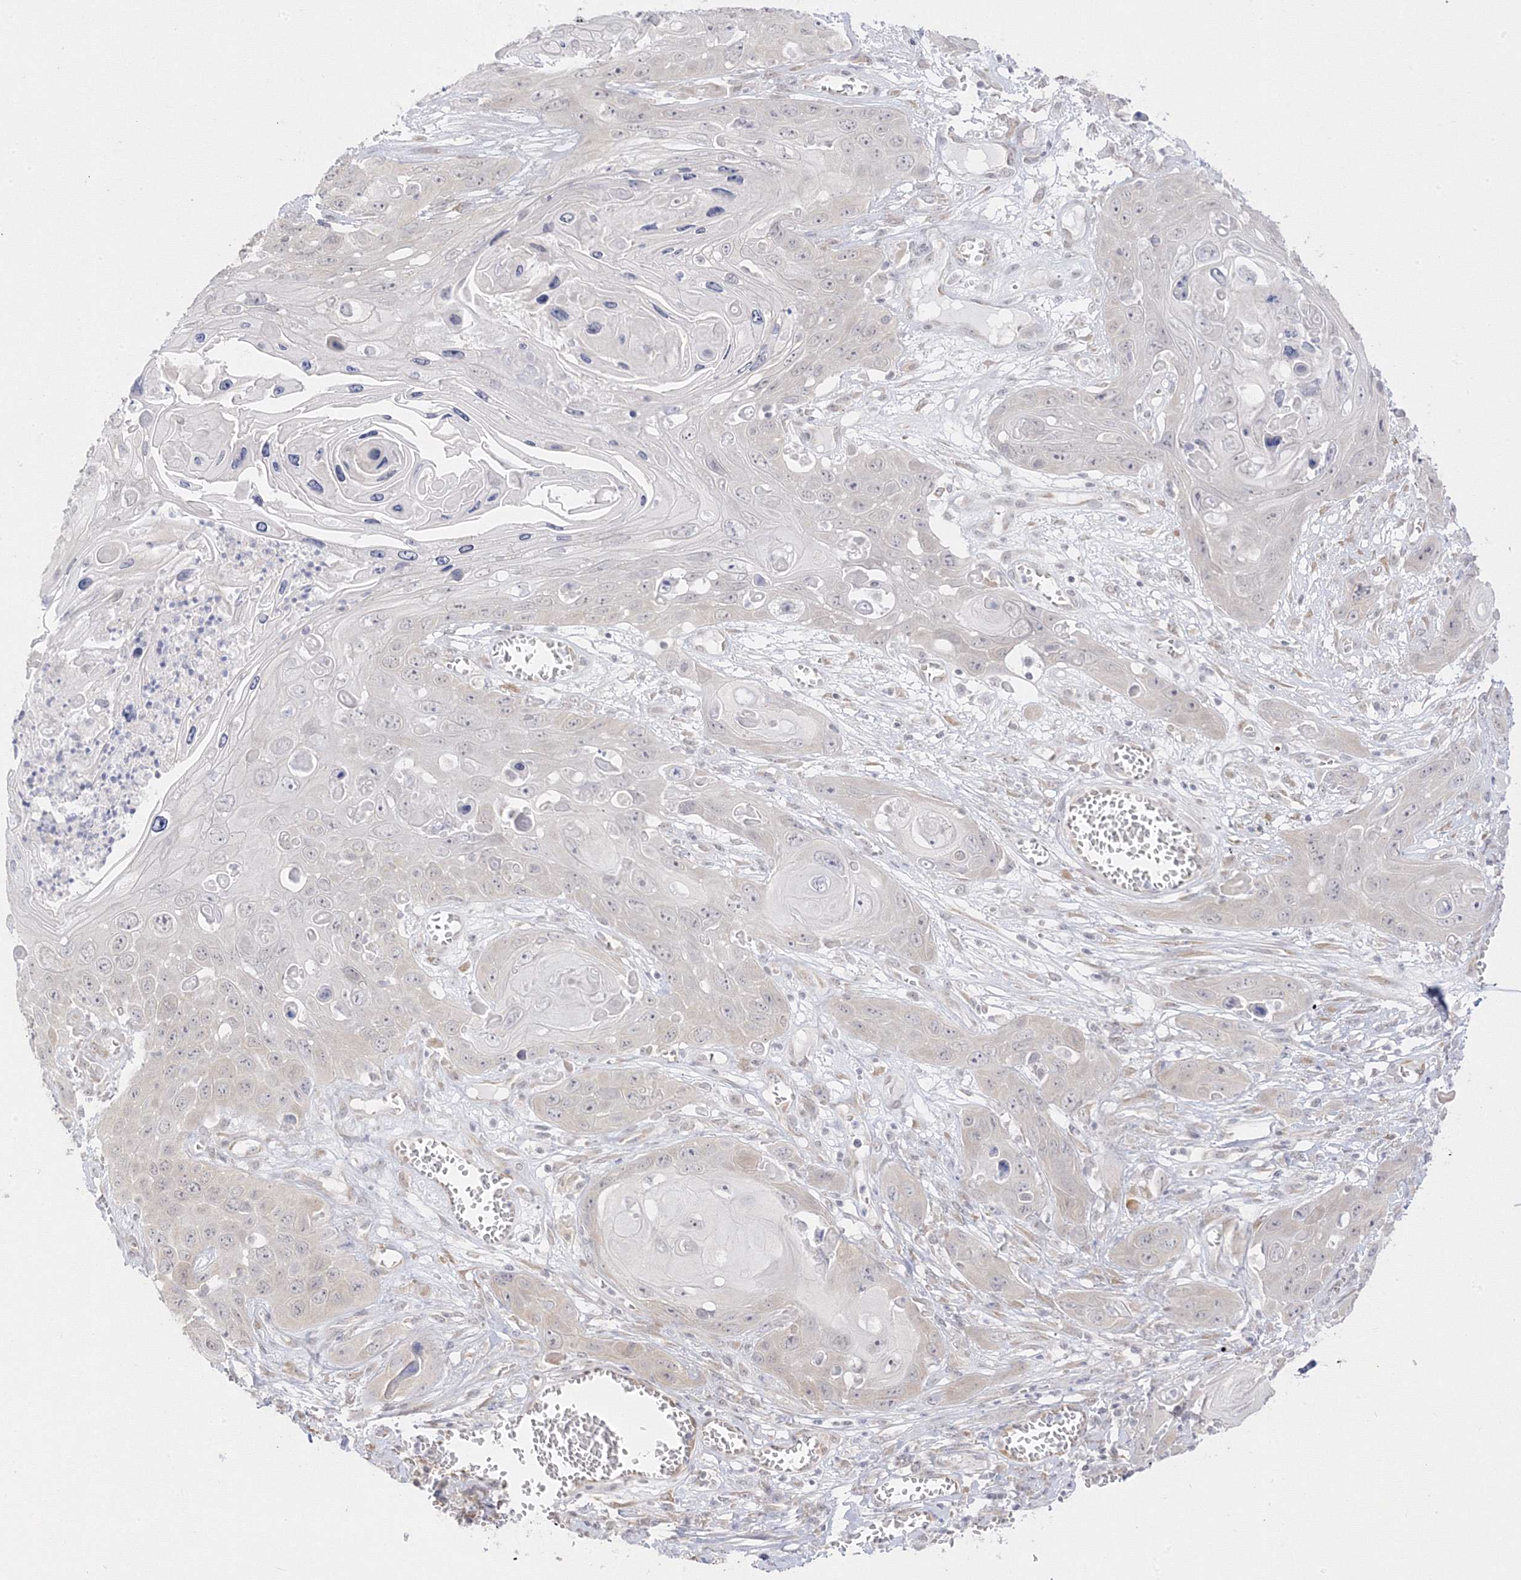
{"staining": {"intensity": "negative", "quantity": "none", "location": "none"}, "tissue": "skin cancer", "cell_type": "Tumor cells", "image_type": "cancer", "snomed": [{"axis": "morphology", "description": "Squamous cell carcinoma, NOS"}, {"axis": "topography", "description": "Skin"}], "caption": "Squamous cell carcinoma (skin) stained for a protein using immunohistochemistry (IHC) demonstrates no expression tumor cells.", "gene": "C2CD2", "patient": {"sex": "male", "age": 55}}